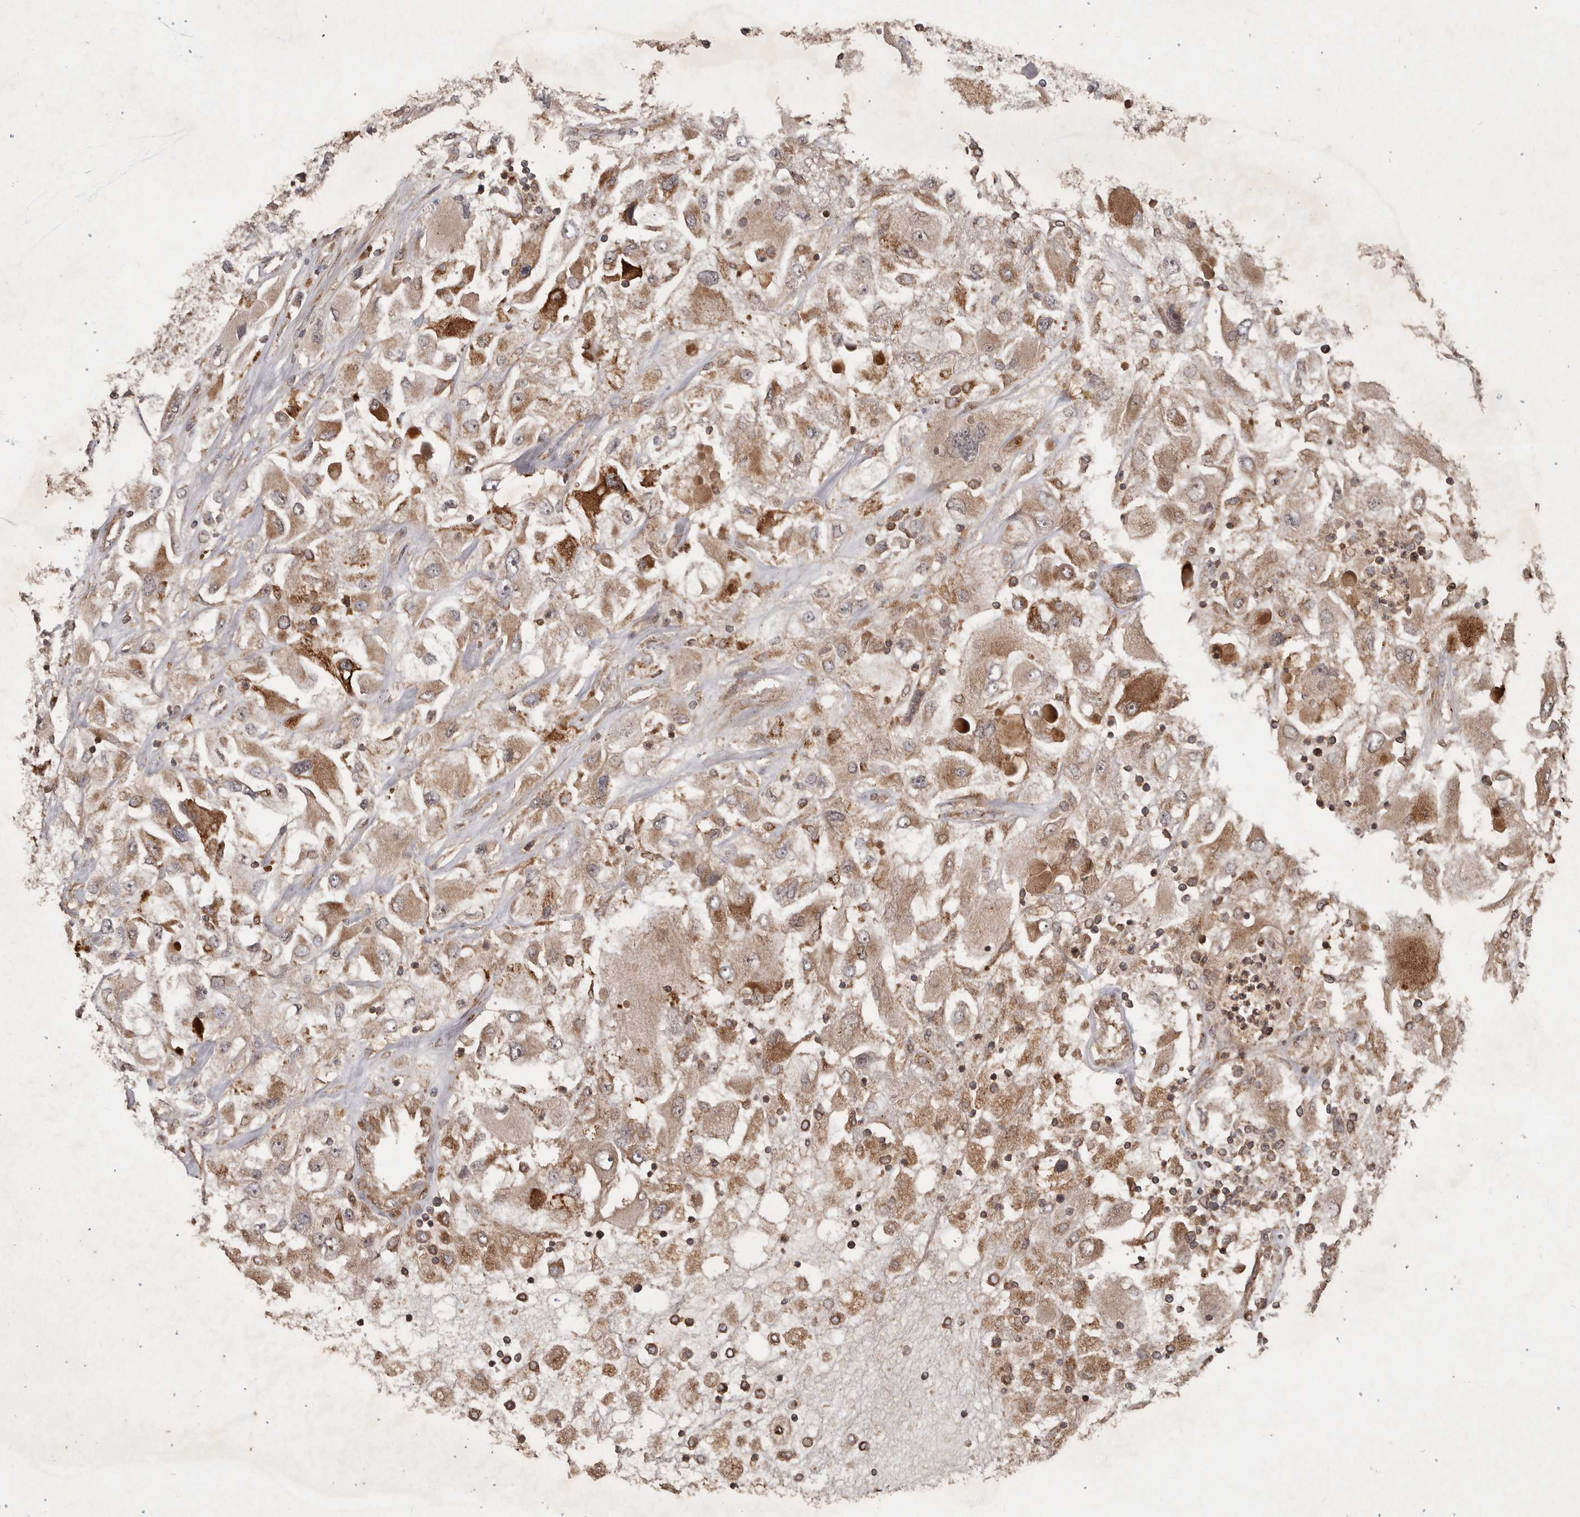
{"staining": {"intensity": "strong", "quantity": "<25%", "location": "cytoplasmic/membranous"}, "tissue": "renal cancer", "cell_type": "Tumor cells", "image_type": "cancer", "snomed": [{"axis": "morphology", "description": "Adenocarcinoma, NOS"}, {"axis": "topography", "description": "Kidney"}], "caption": "IHC of renal adenocarcinoma exhibits medium levels of strong cytoplasmic/membranous positivity in approximately <25% of tumor cells.", "gene": "STK36", "patient": {"sex": "female", "age": 52}}